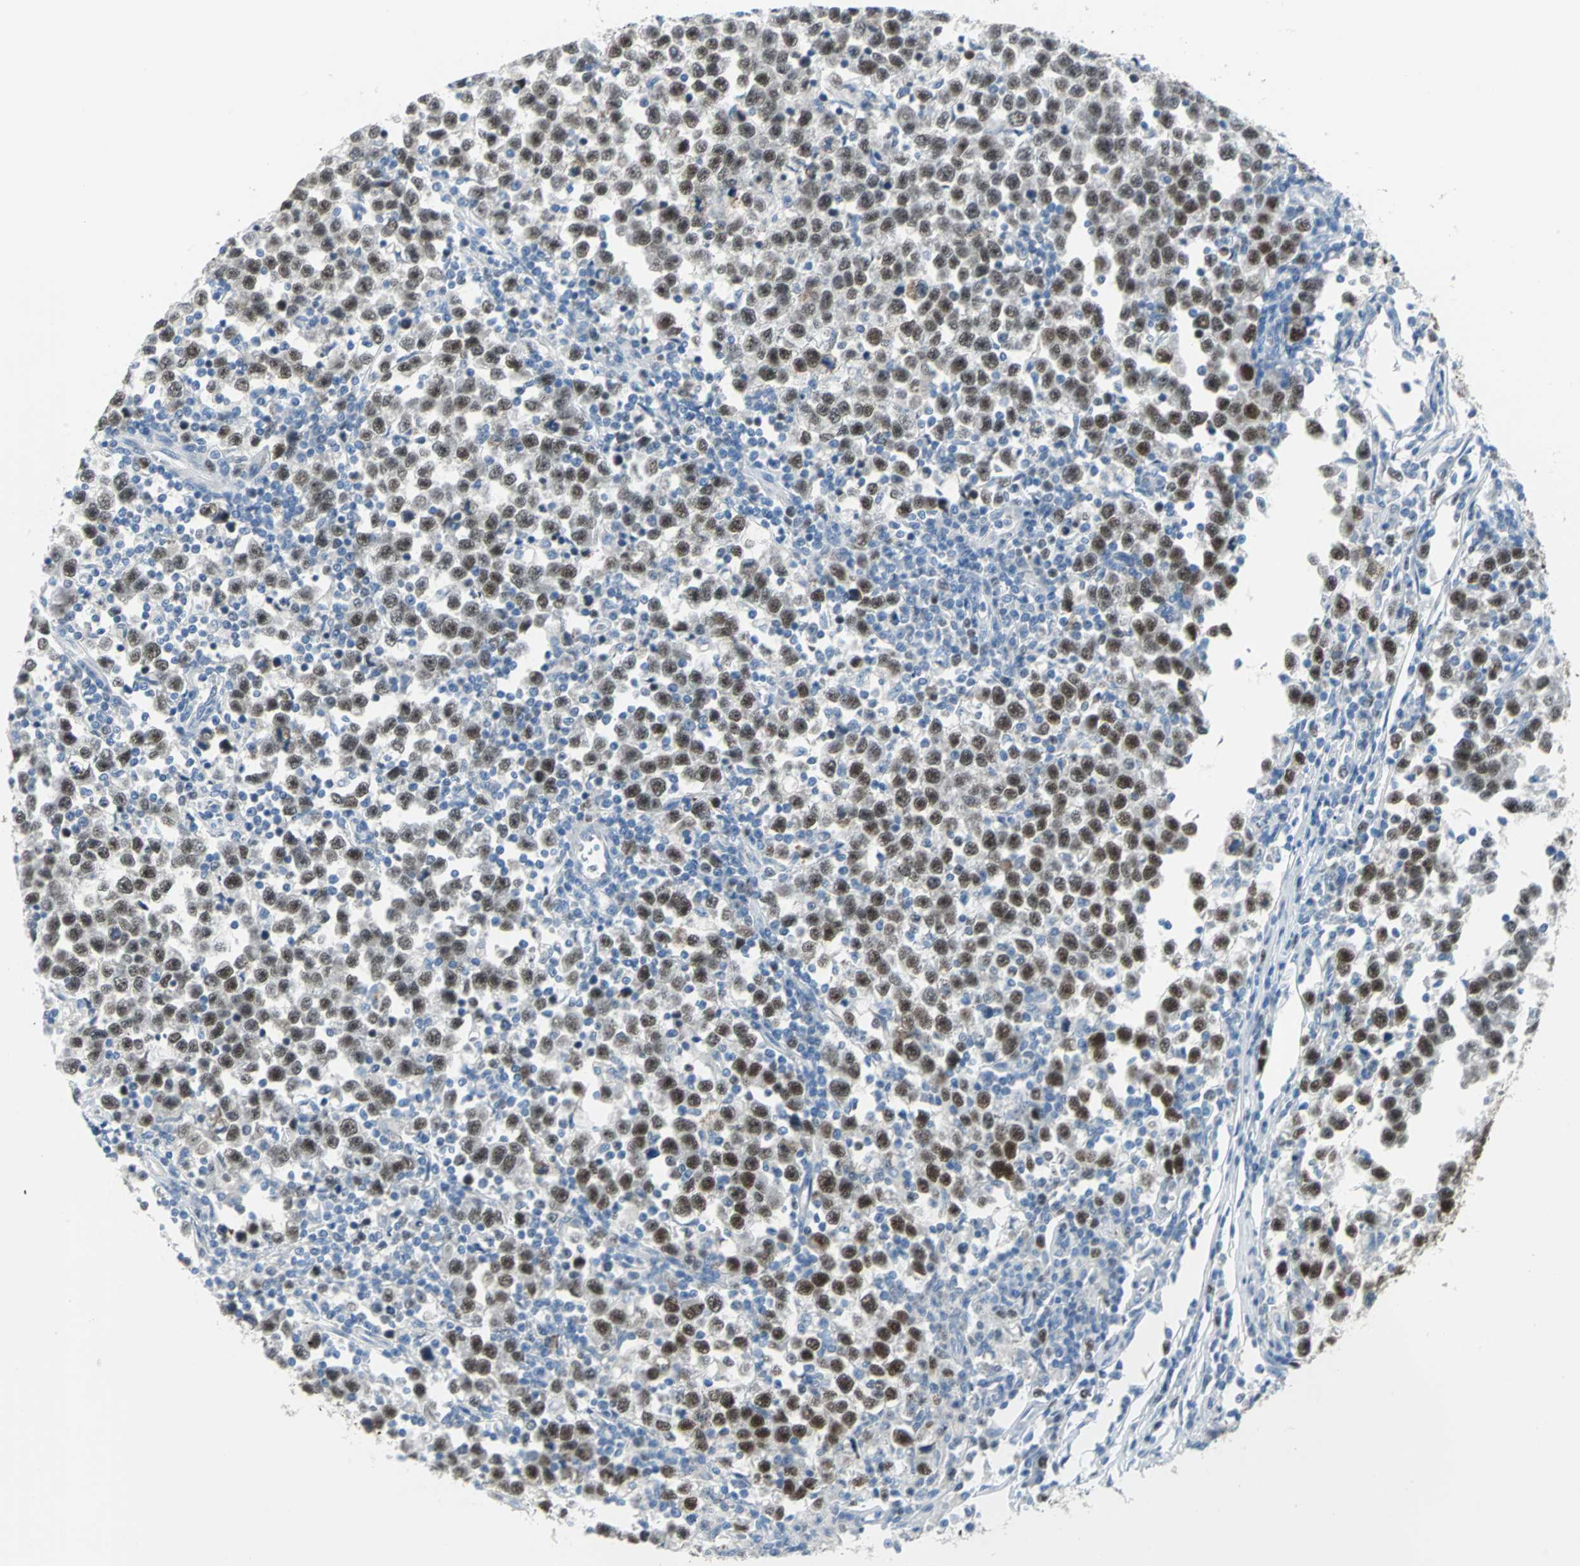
{"staining": {"intensity": "moderate", "quantity": ">75%", "location": "nuclear"}, "tissue": "testis cancer", "cell_type": "Tumor cells", "image_type": "cancer", "snomed": [{"axis": "morphology", "description": "Seminoma, NOS"}, {"axis": "topography", "description": "Testis"}], "caption": "There is medium levels of moderate nuclear positivity in tumor cells of seminoma (testis), as demonstrated by immunohistochemical staining (brown color).", "gene": "MCM4", "patient": {"sex": "male", "age": 43}}